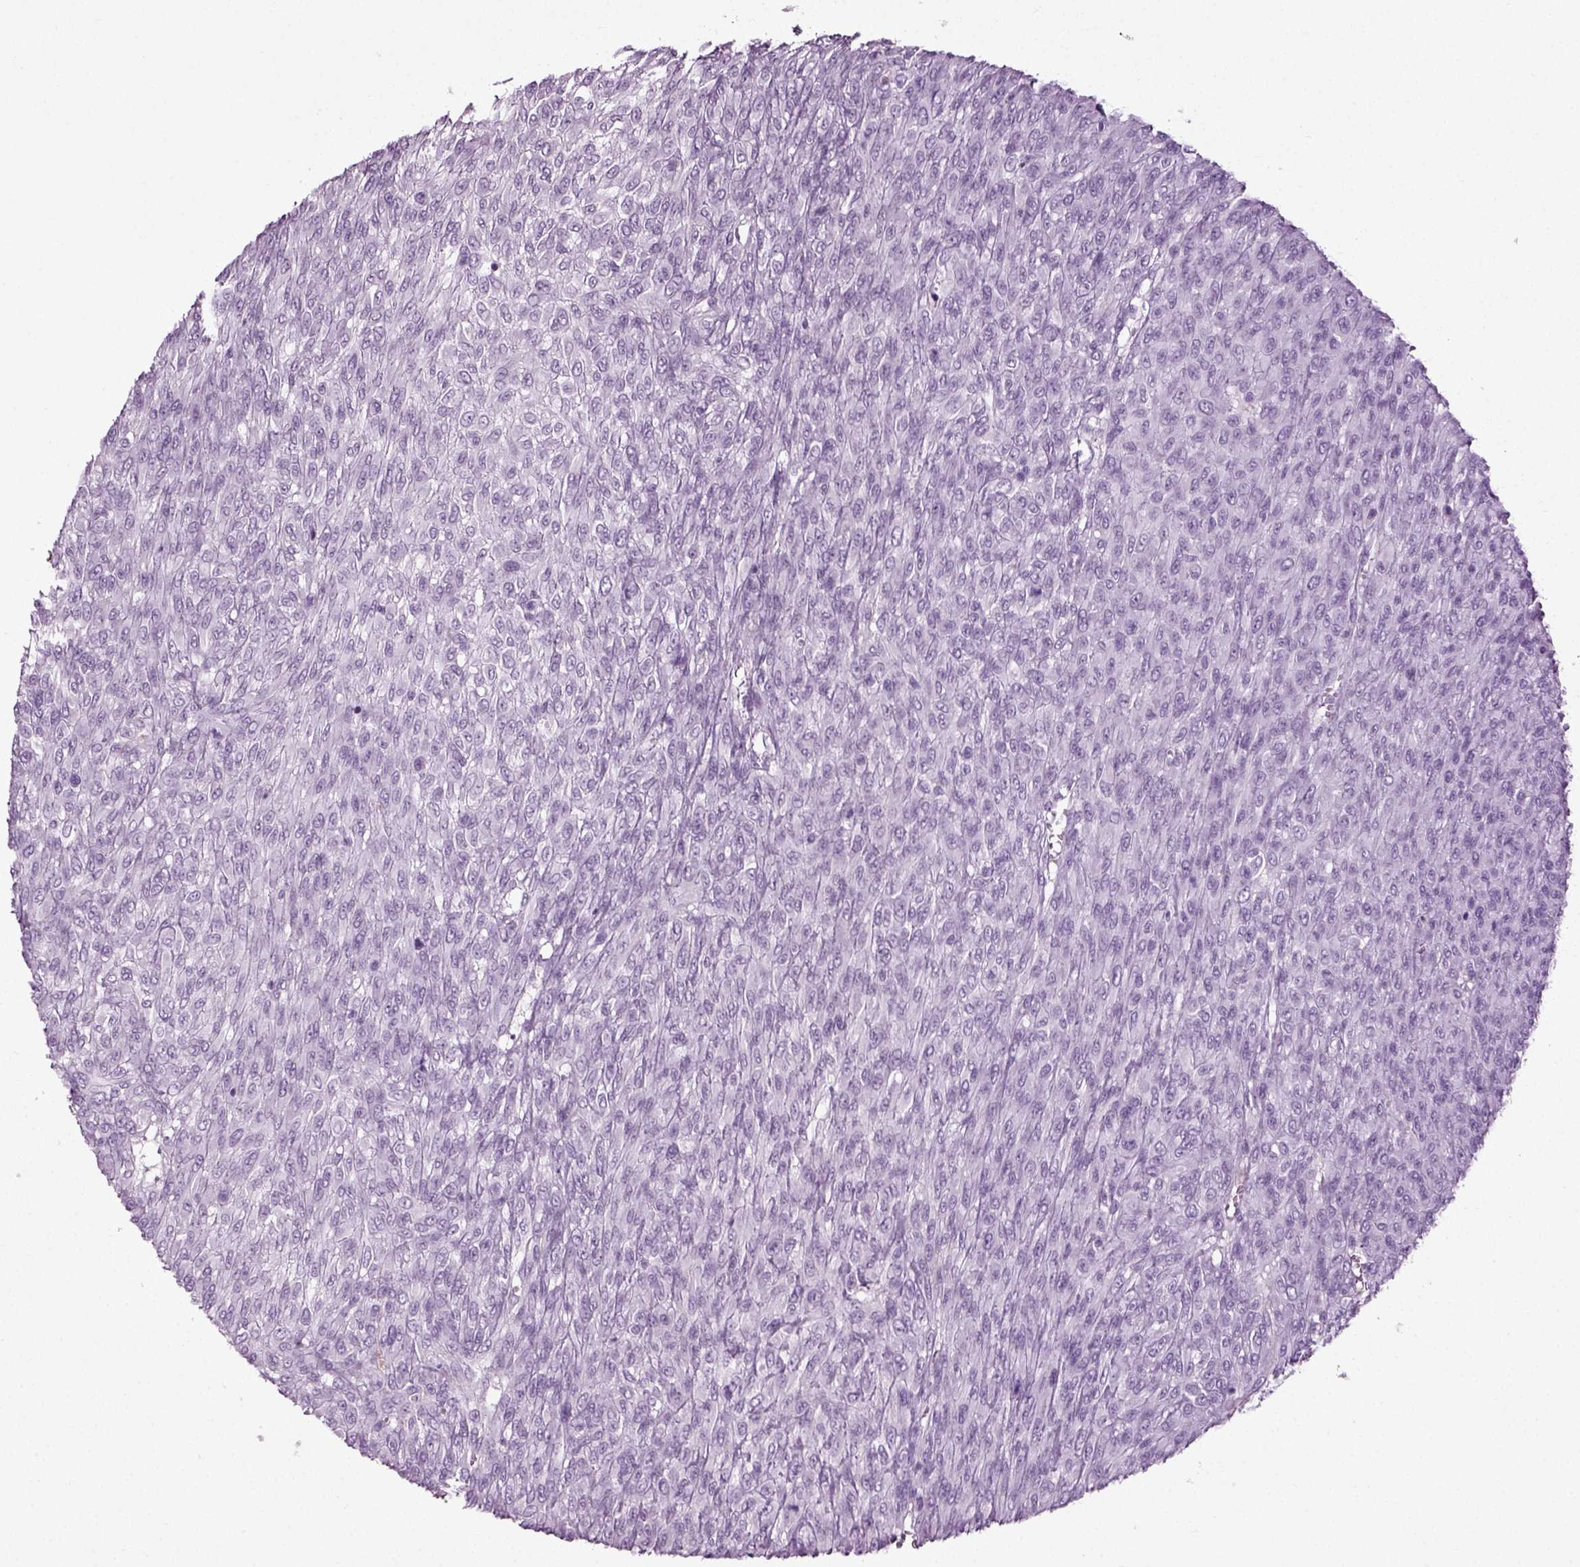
{"staining": {"intensity": "negative", "quantity": "none", "location": "none"}, "tissue": "renal cancer", "cell_type": "Tumor cells", "image_type": "cancer", "snomed": [{"axis": "morphology", "description": "Adenocarcinoma, NOS"}, {"axis": "topography", "description": "Kidney"}], "caption": "Micrograph shows no protein staining in tumor cells of renal cancer tissue.", "gene": "PRLH", "patient": {"sex": "male", "age": 58}}